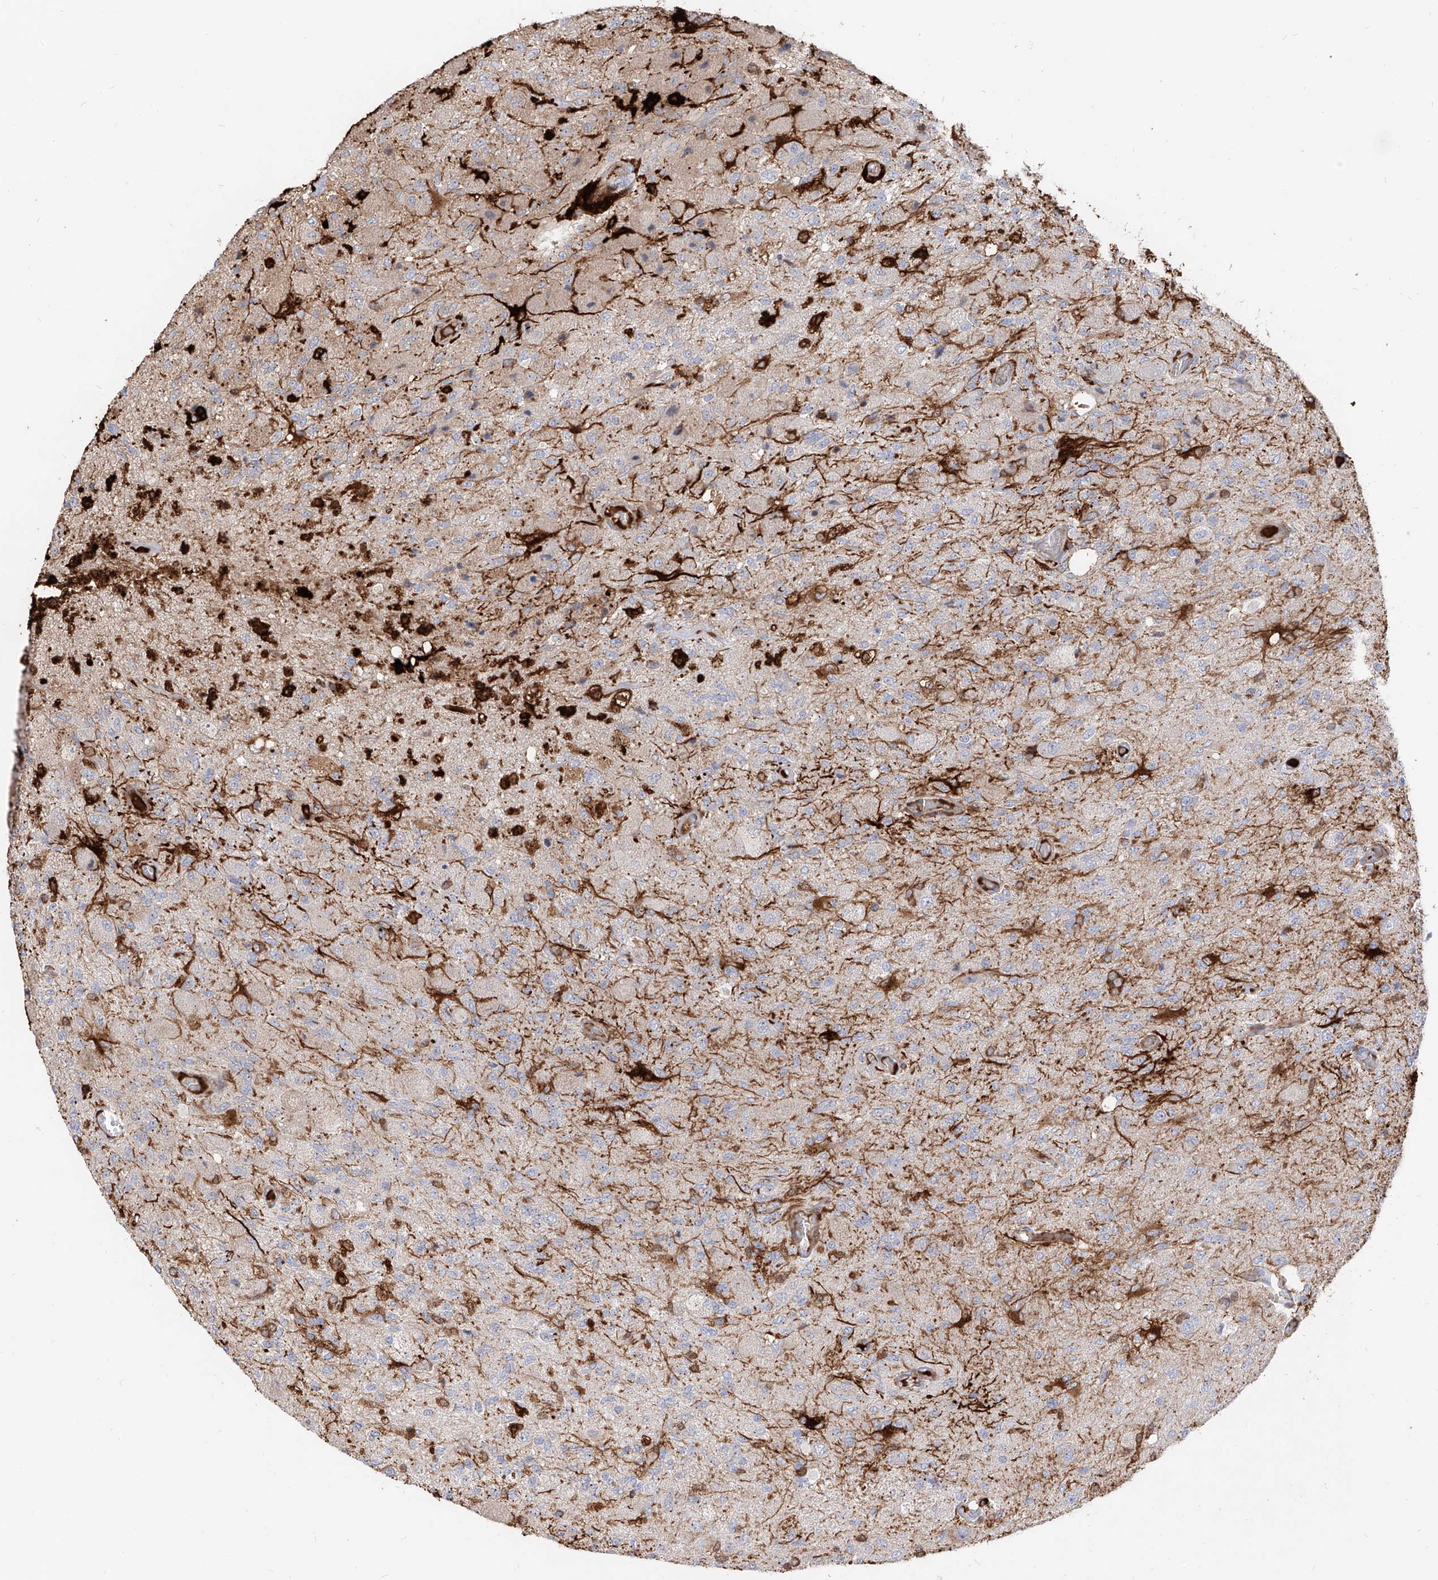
{"staining": {"intensity": "negative", "quantity": "none", "location": "none"}, "tissue": "glioma", "cell_type": "Tumor cells", "image_type": "cancer", "snomed": [{"axis": "morphology", "description": "Normal tissue, NOS"}, {"axis": "morphology", "description": "Glioma, malignant, High grade"}, {"axis": "topography", "description": "Cerebral cortex"}], "caption": "Histopathology image shows no significant protein staining in tumor cells of glioma.", "gene": "KYNU", "patient": {"sex": "male", "age": 77}}